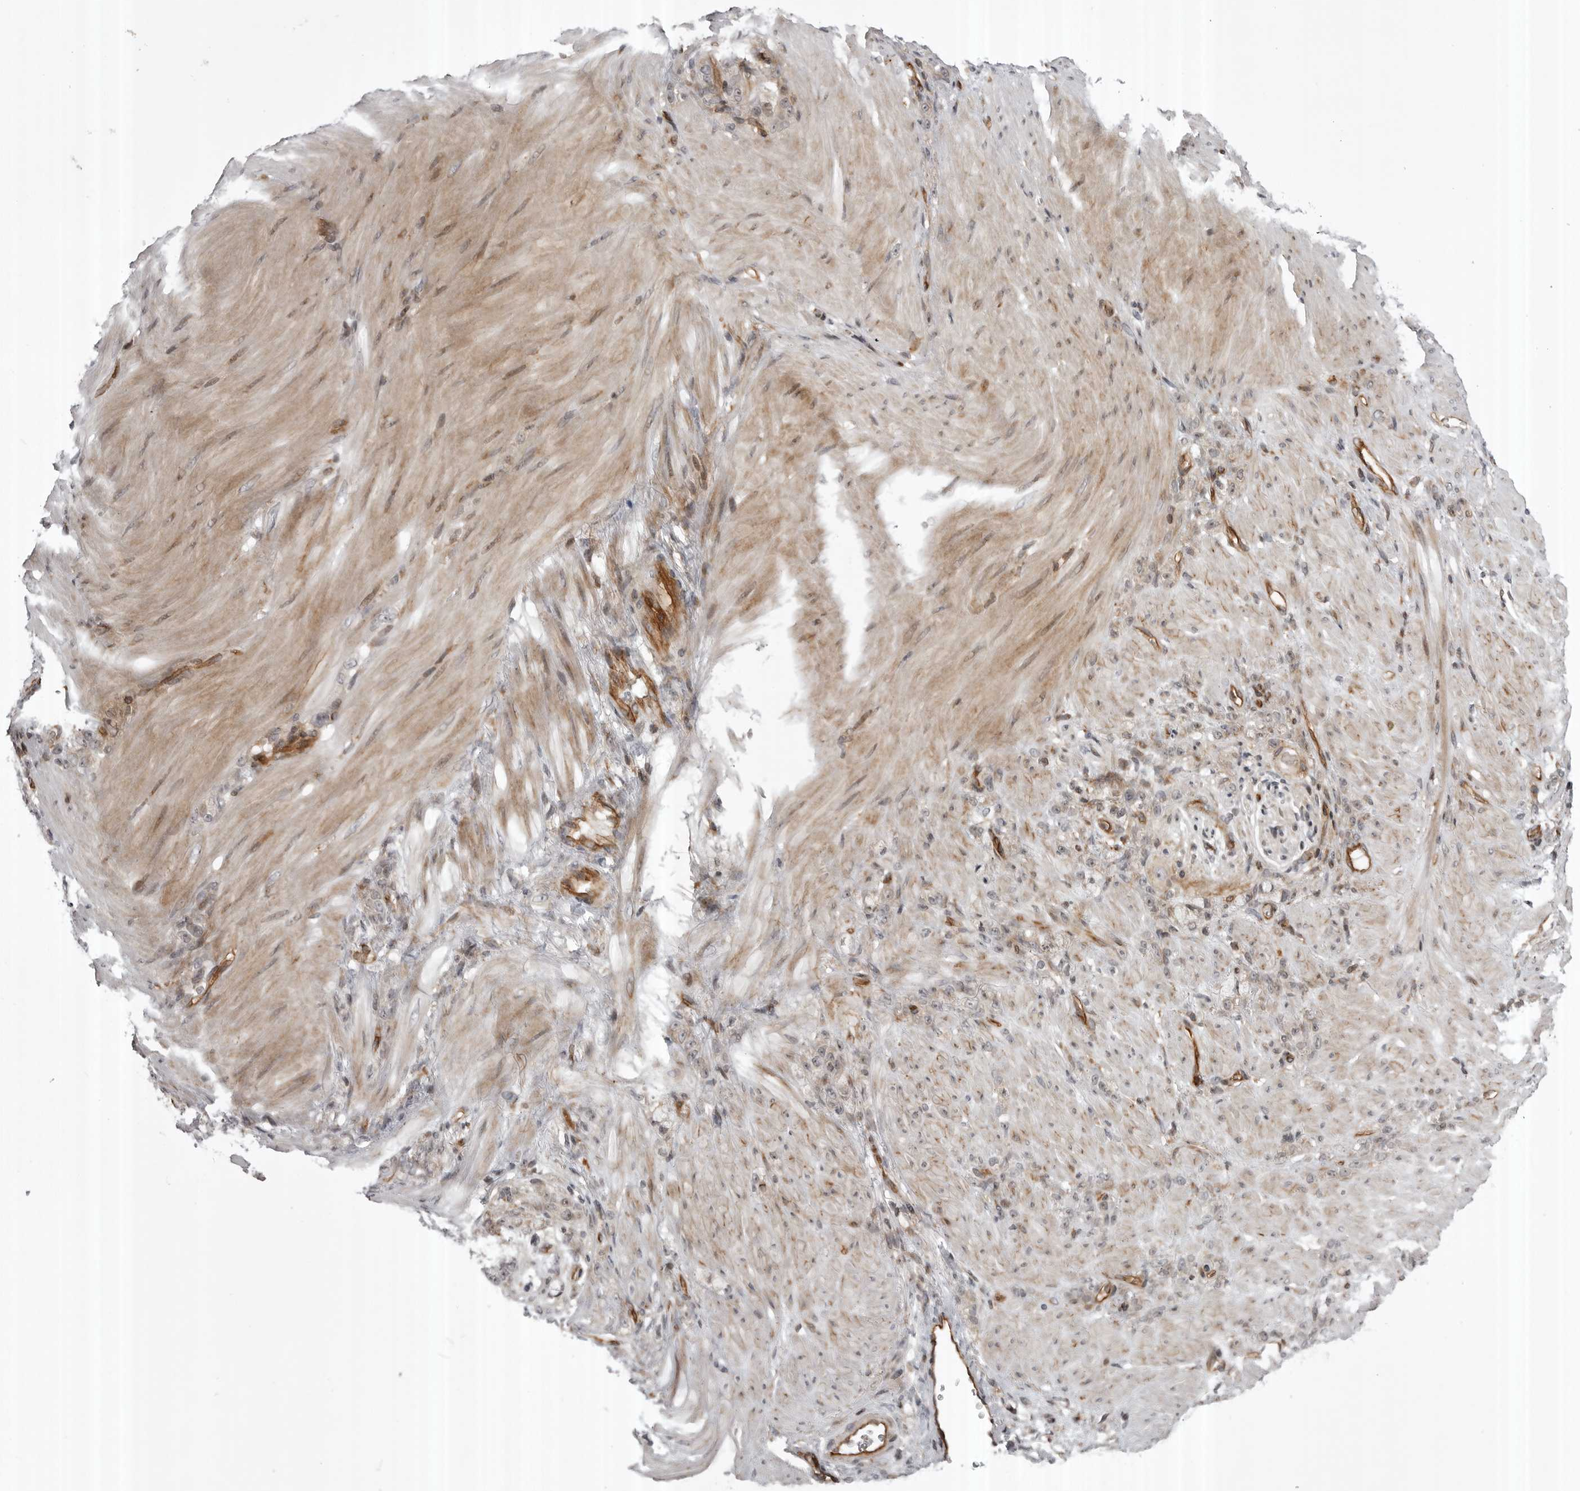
{"staining": {"intensity": "weak", "quantity": "<25%", "location": "cytoplasmic/membranous"}, "tissue": "stomach cancer", "cell_type": "Tumor cells", "image_type": "cancer", "snomed": [{"axis": "morphology", "description": "Normal tissue, NOS"}, {"axis": "morphology", "description": "Adenocarcinoma, NOS"}, {"axis": "topography", "description": "Stomach"}], "caption": "Immunohistochemistry (IHC) of adenocarcinoma (stomach) demonstrates no positivity in tumor cells. Brightfield microscopy of immunohistochemistry (IHC) stained with DAB (brown) and hematoxylin (blue), captured at high magnification.", "gene": "ABL1", "patient": {"sex": "male", "age": 82}}